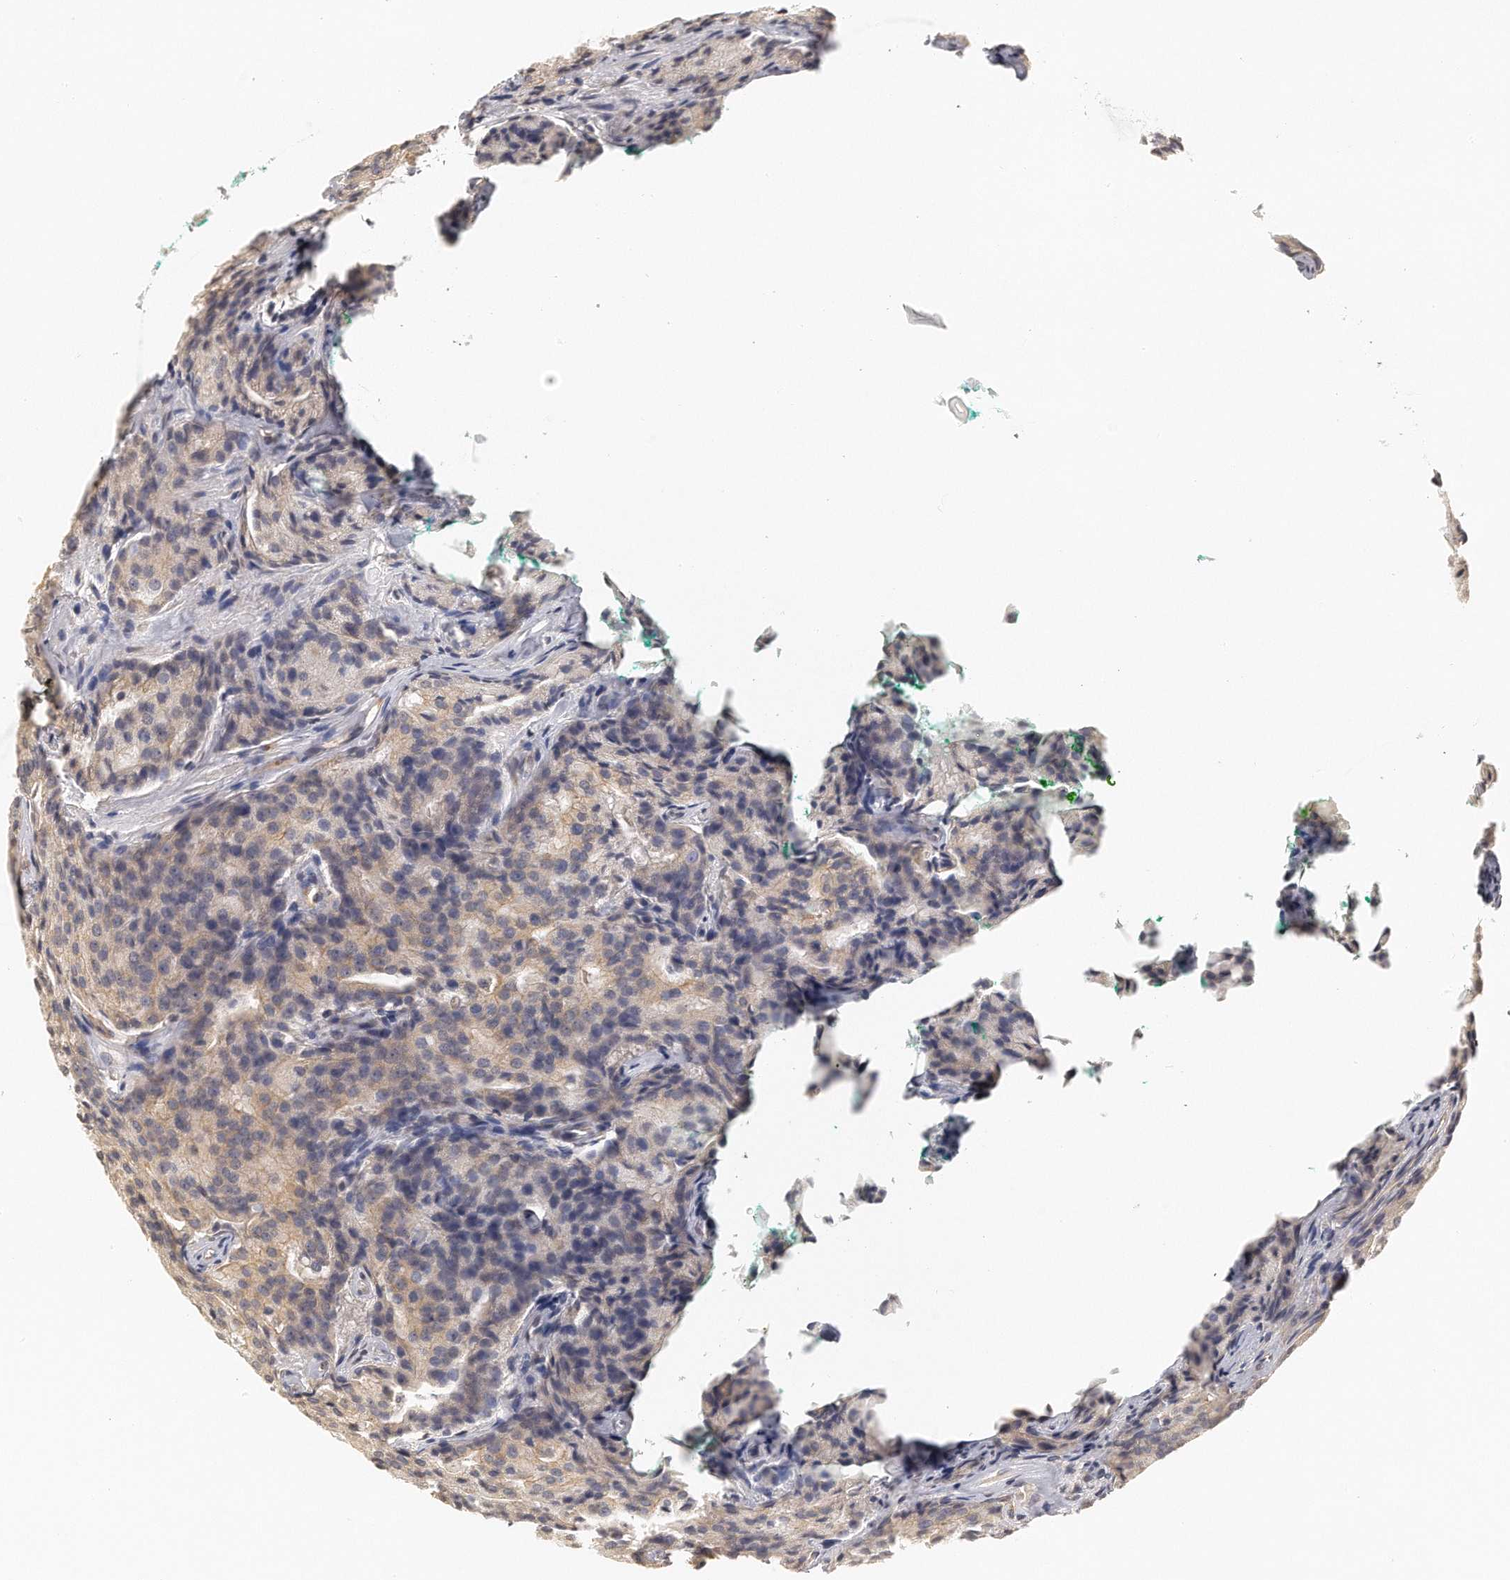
{"staining": {"intensity": "weak", "quantity": "25%-75%", "location": "cytoplasmic/membranous"}, "tissue": "prostate cancer", "cell_type": "Tumor cells", "image_type": "cancer", "snomed": [{"axis": "morphology", "description": "Adenocarcinoma, High grade"}, {"axis": "topography", "description": "Prostate"}], "caption": "Protein staining shows weak cytoplasmic/membranous positivity in about 25%-75% of tumor cells in prostate adenocarcinoma (high-grade). Immunohistochemistry stains the protein in brown and the nuclei are stained blue.", "gene": "CHST7", "patient": {"sex": "male", "age": 72}}